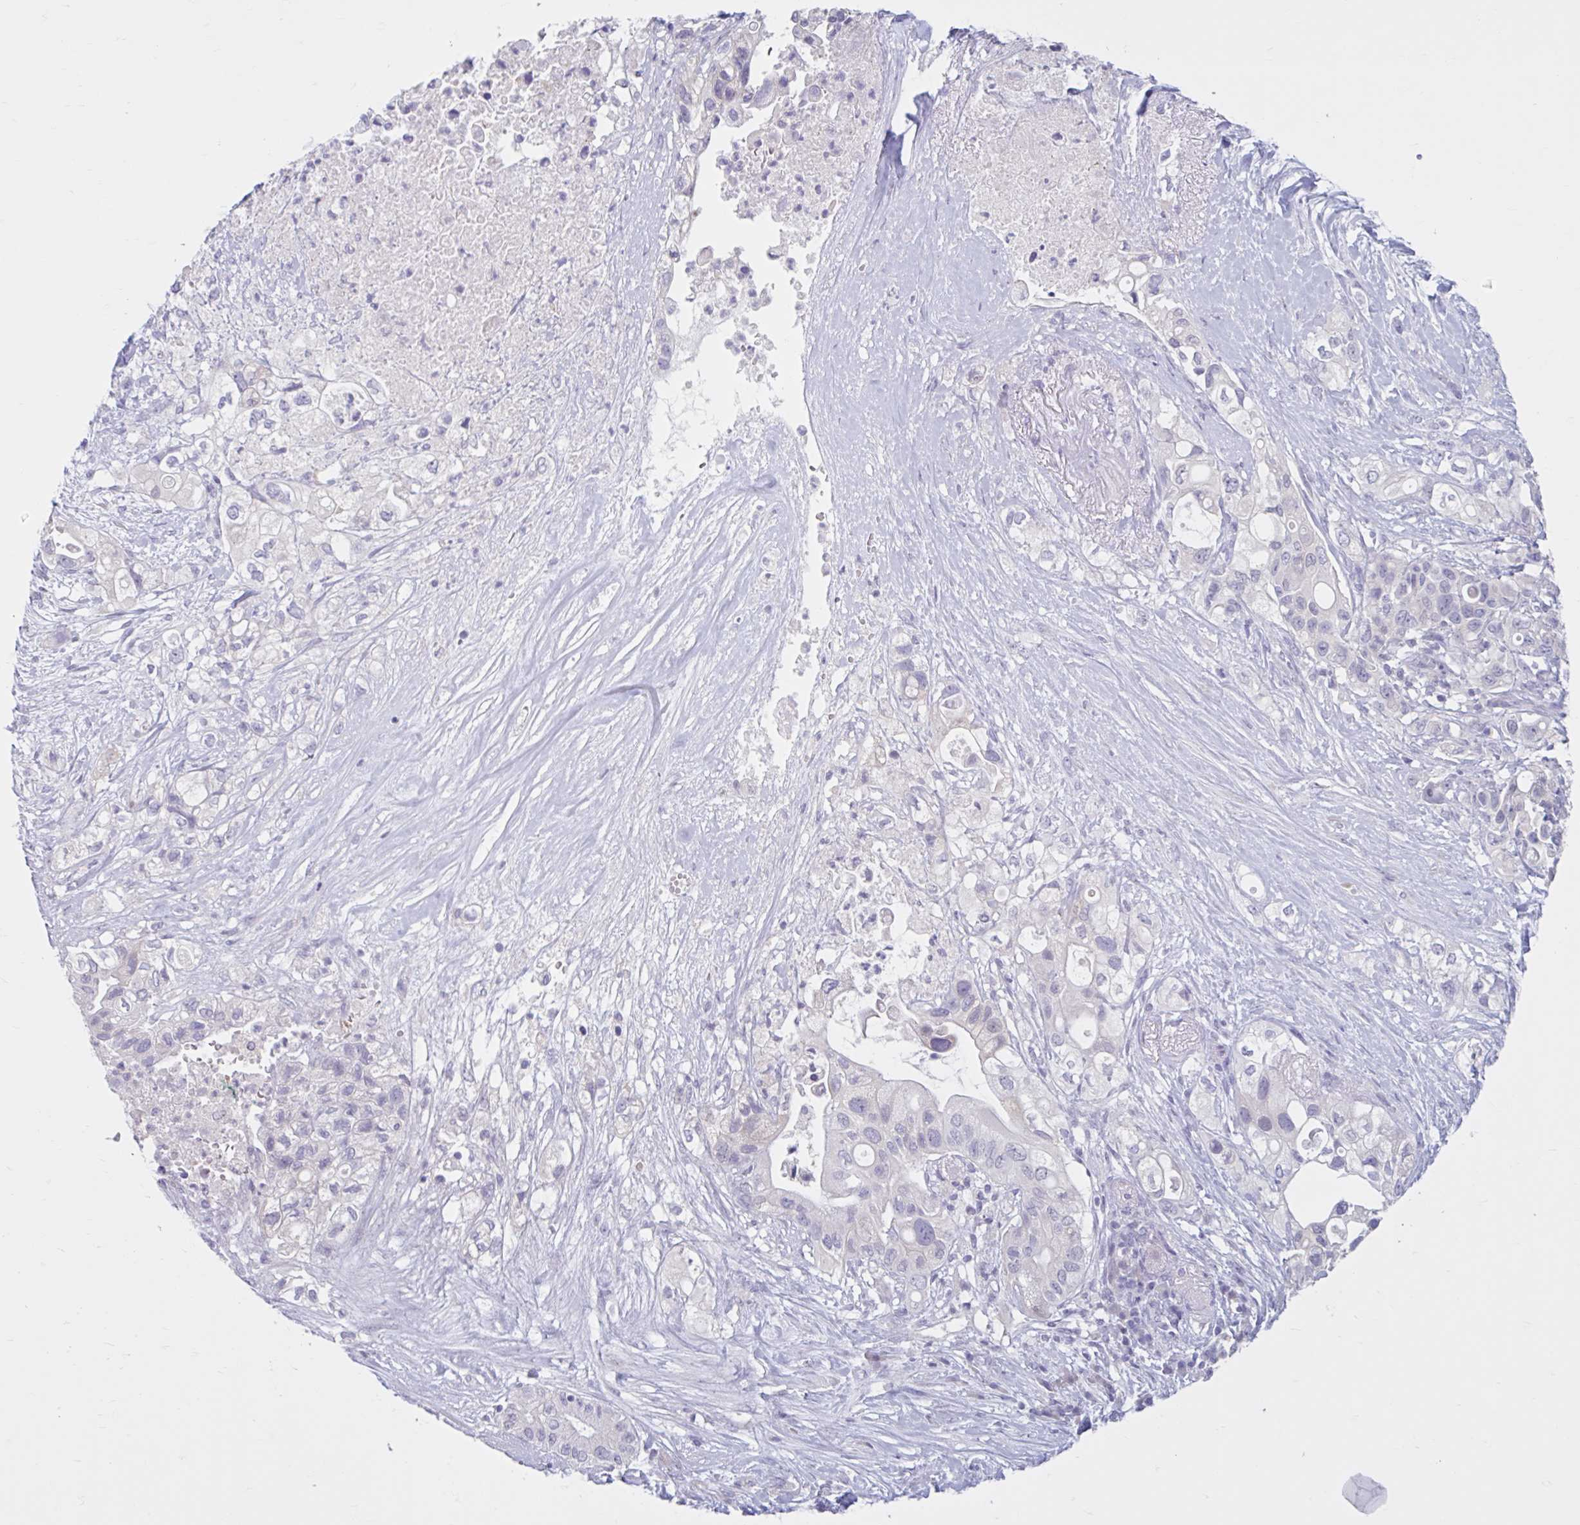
{"staining": {"intensity": "negative", "quantity": "none", "location": "none"}, "tissue": "pancreatic cancer", "cell_type": "Tumor cells", "image_type": "cancer", "snomed": [{"axis": "morphology", "description": "Adenocarcinoma, NOS"}, {"axis": "topography", "description": "Pancreas"}], "caption": "Immunohistochemistry of pancreatic cancer (adenocarcinoma) displays no expression in tumor cells.", "gene": "FAM153A", "patient": {"sex": "female", "age": 72}}